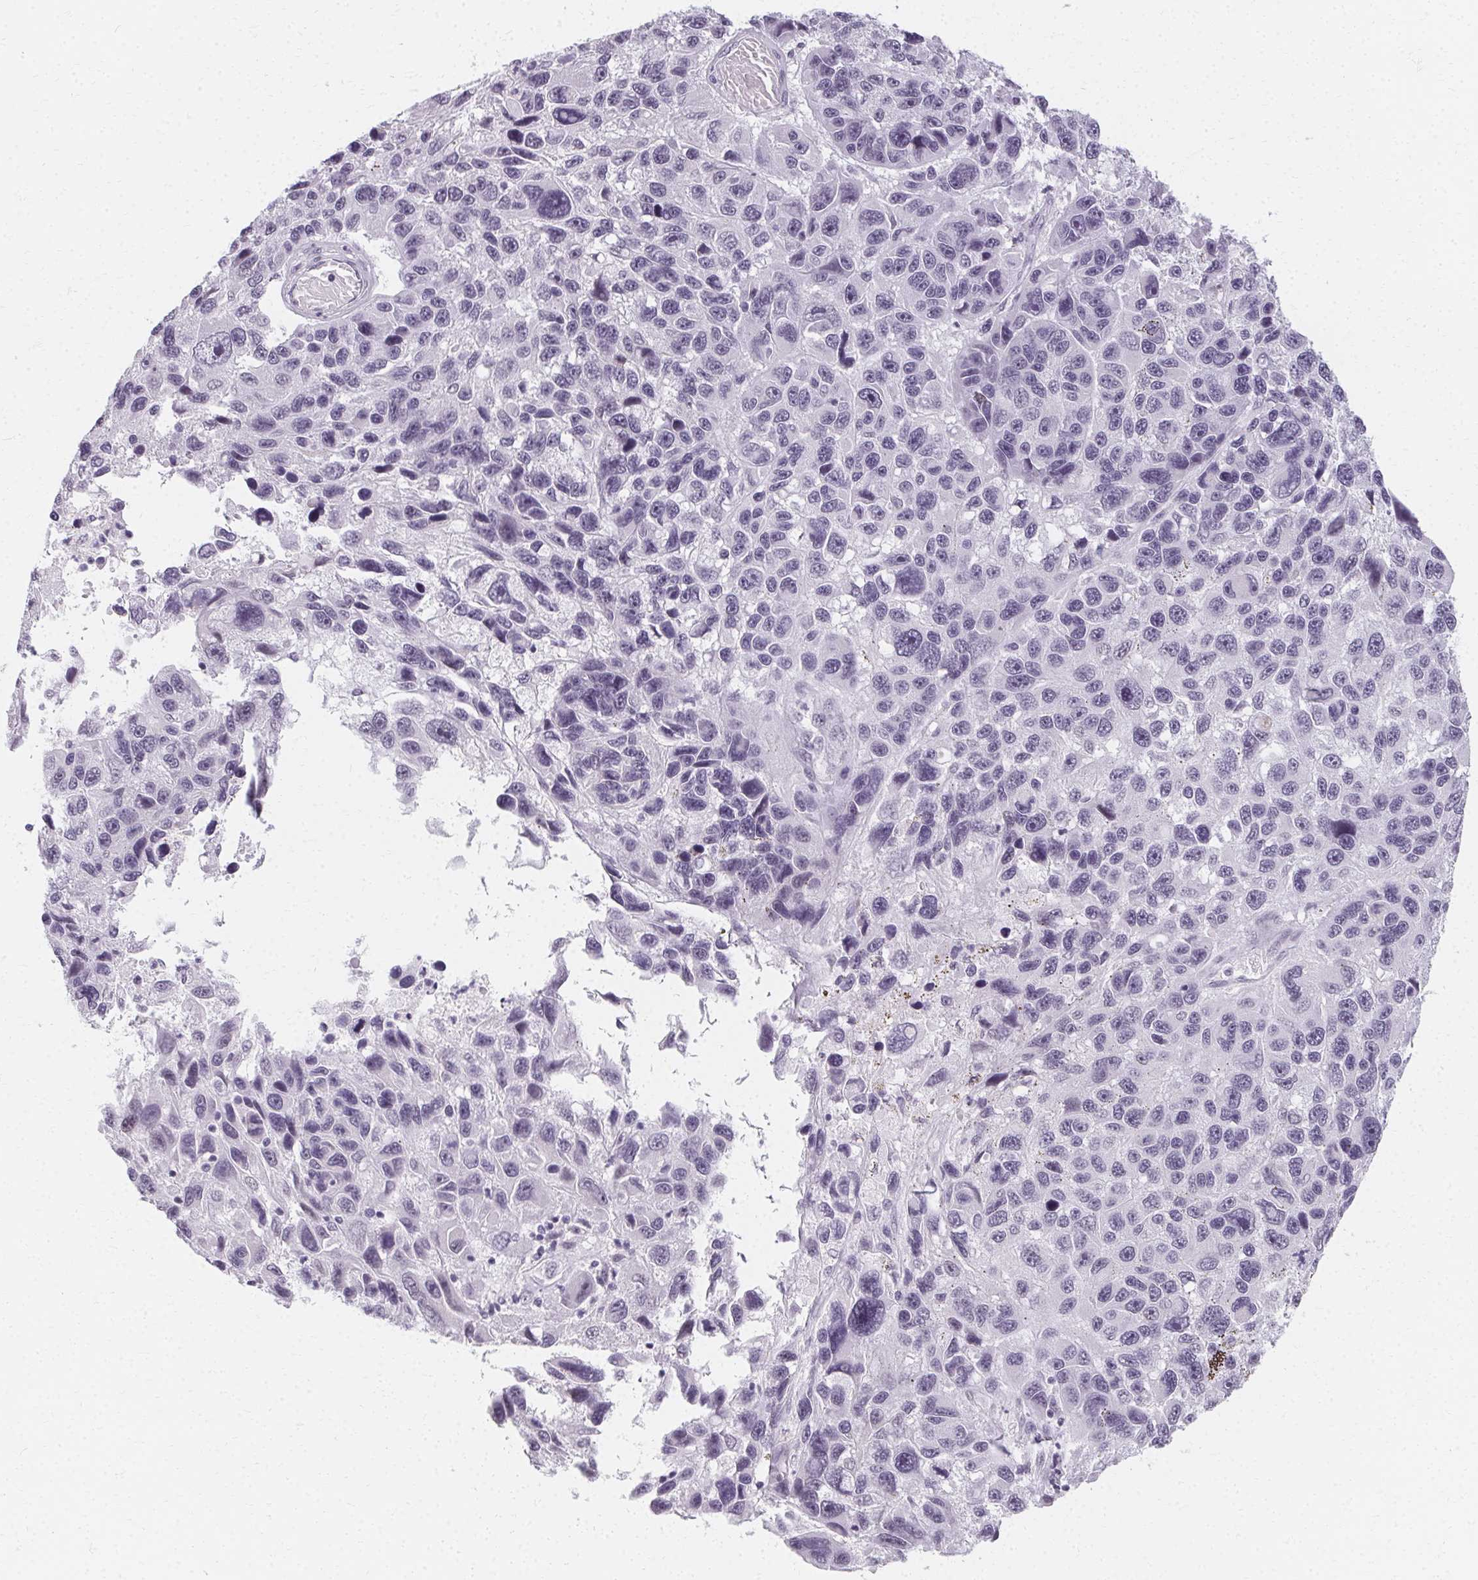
{"staining": {"intensity": "negative", "quantity": "none", "location": "none"}, "tissue": "melanoma", "cell_type": "Tumor cells", "image_type": "cancer", "snomed": [{"axis": "morphology", "description": "Malignant melanoma, NOS"}, {"axis": "topography", "description": "Skin"}], "caption": "Immunohistochemistry (IHC) of human malignant melanoma shows no staining in tumor cells. (Brightfield microscopy of DAB (3,3'-diaminobenzidine) IHC at high magnification).", "gene": "SYNPR", "patient": {"sex": "male", "age": 53}}